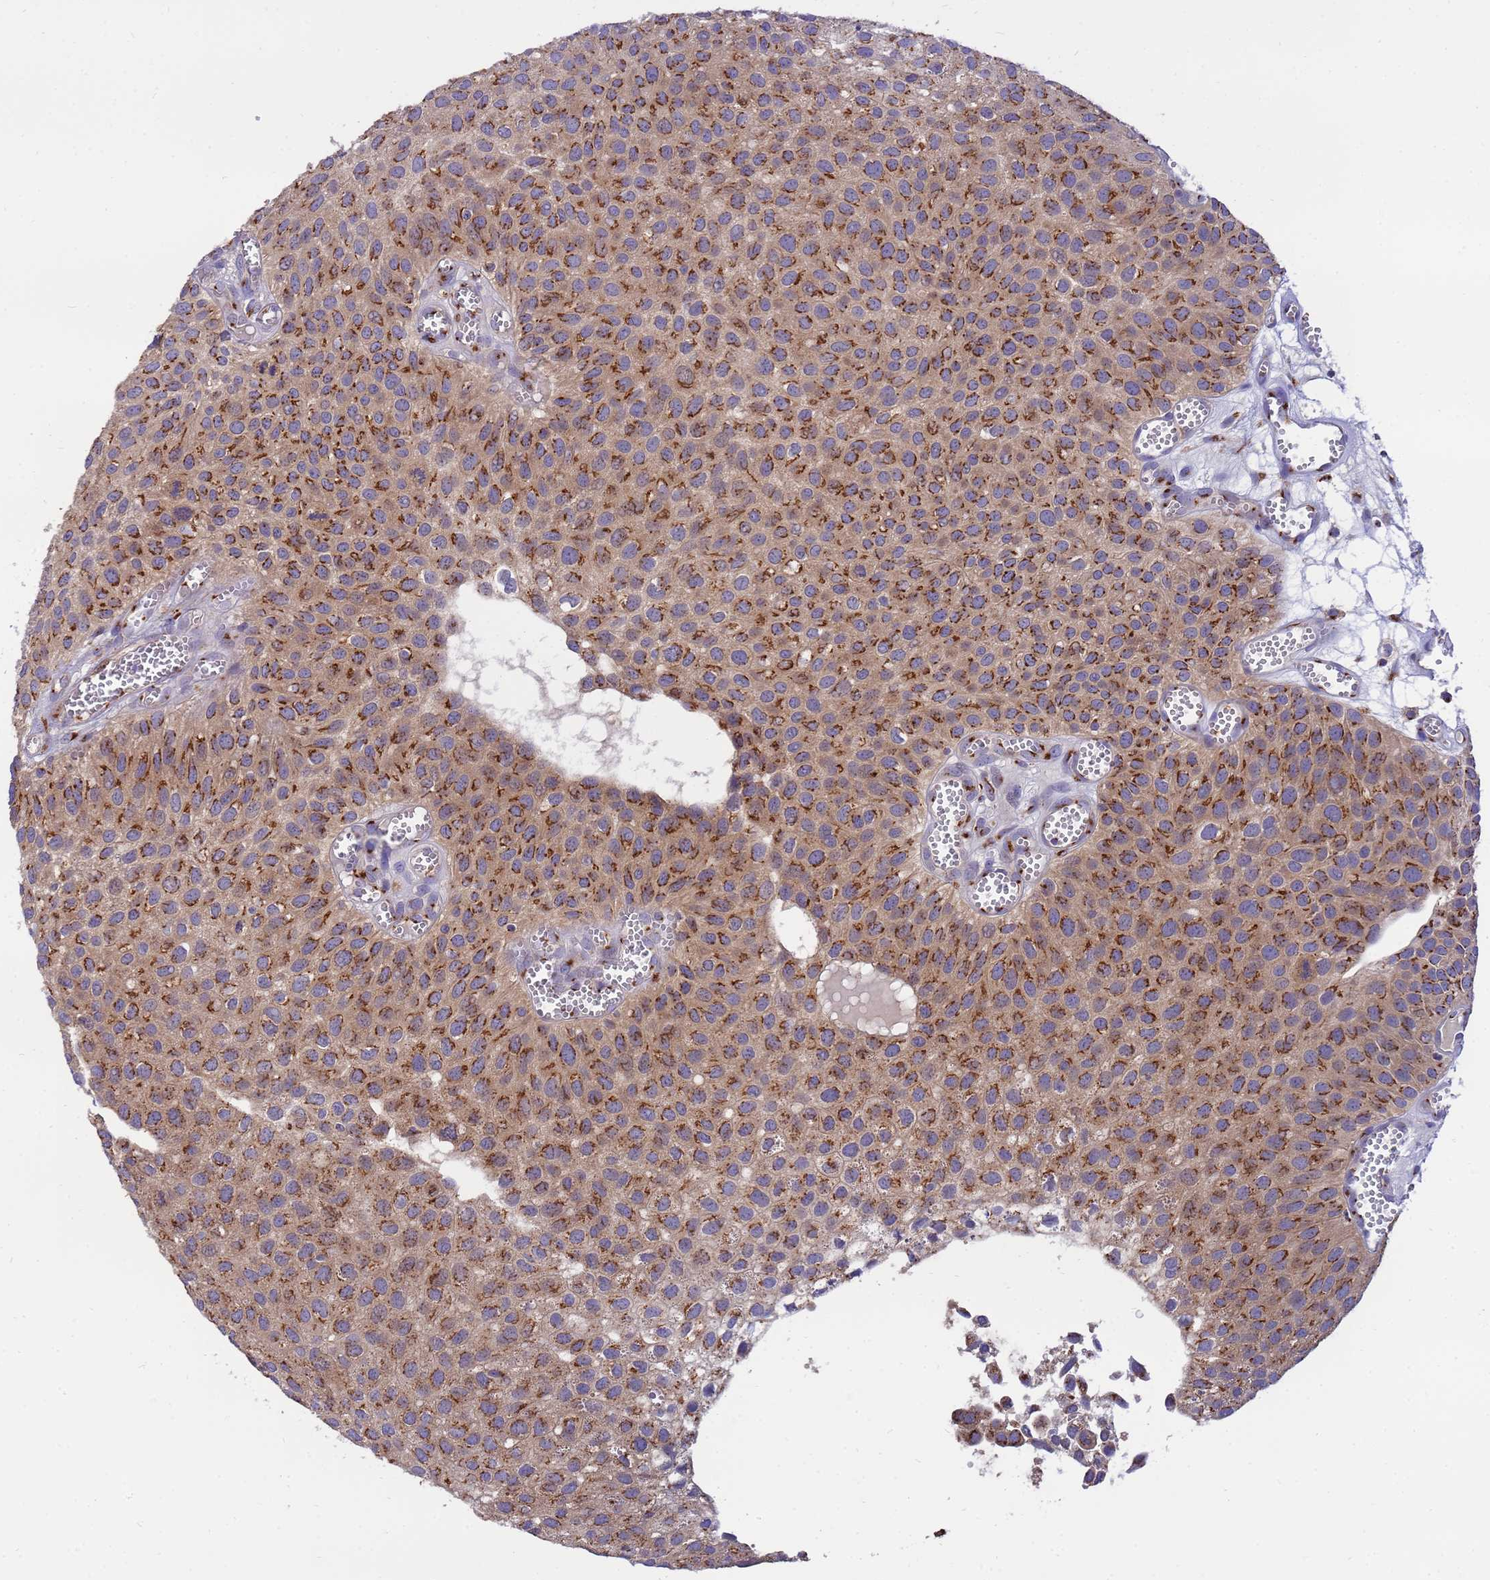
{"staining": {"intensity": "moderate", "quantity": ">75%", "location": "cytoplasmic/membranous"}, "tissue": "urothelial cancer", "cell_type": "Tumor cells", "image_type": "cancer", "snomed": [{"axis": "morphology", "description": "Urothelial carcinoma, Low grade"}, {"axis": "topography", "description": "Urinary bladder"}], "caption": "Immunohistochemical staining of urothelial cancer reveals moderate cytoplasmic/membranous protein expression in about >75% of tumor cells. (IHC, brightfield microscopy, high magnification).", "gene": "HPS3", "patient": {"sex": "male", "age": 88}}